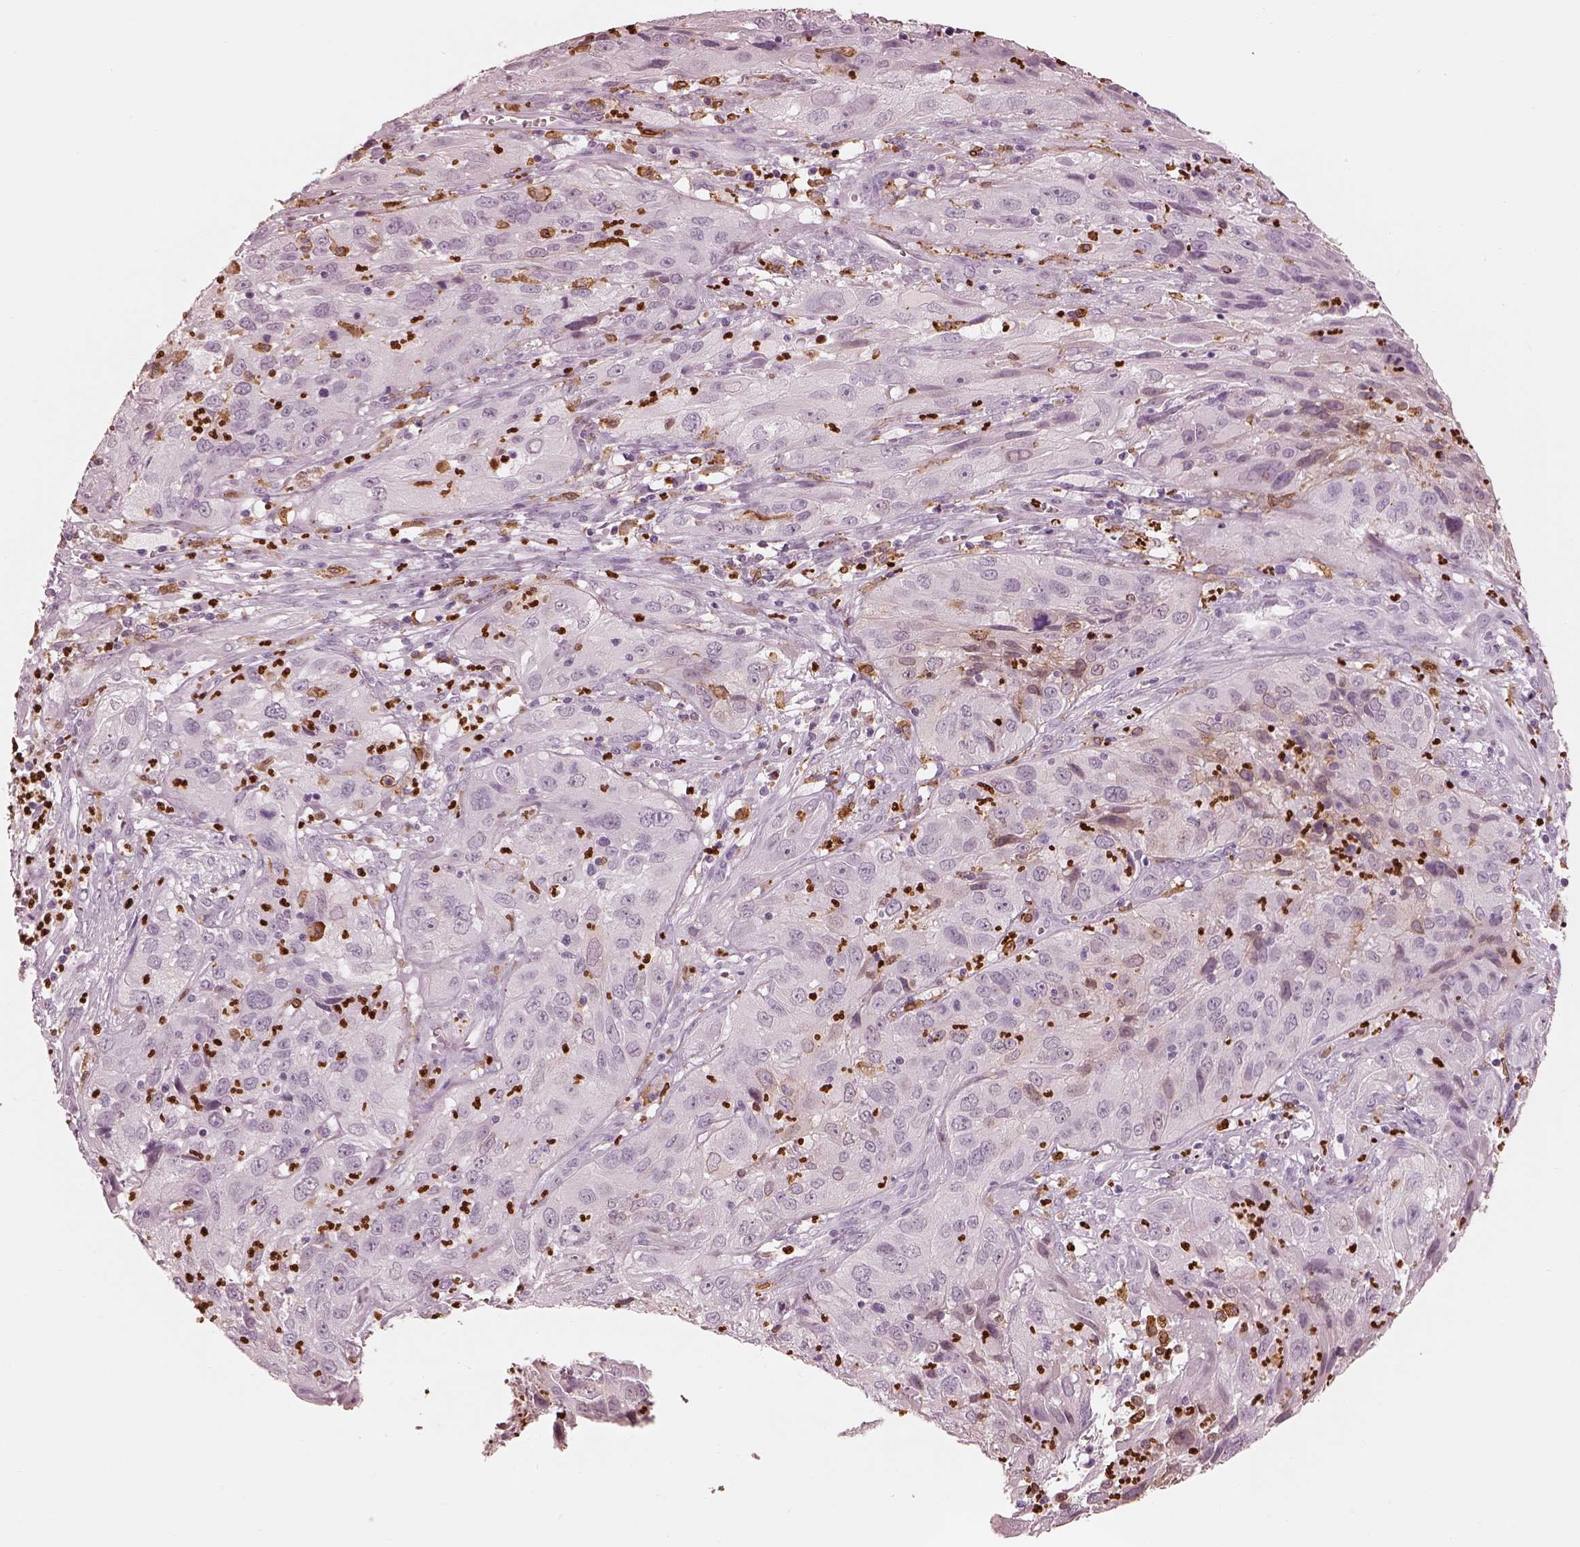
{"staining": {"intensity": "negative", "quantity": "none", "location": "none"}, "tissue": "cervical cancer", "cell_type": "Tumor cells", "image_type": "cancer", "snomed": [{"axis": "morphology", "description": "Squamous cell carcinoma, NOS"}, {"axis": "topography", "description": "Cervix"}], "caption": "An image of human cervical cancer is negative for staining in tumor cells.", "gene": "ALOX5", "patient": {"sex": "female", "age": 32}}